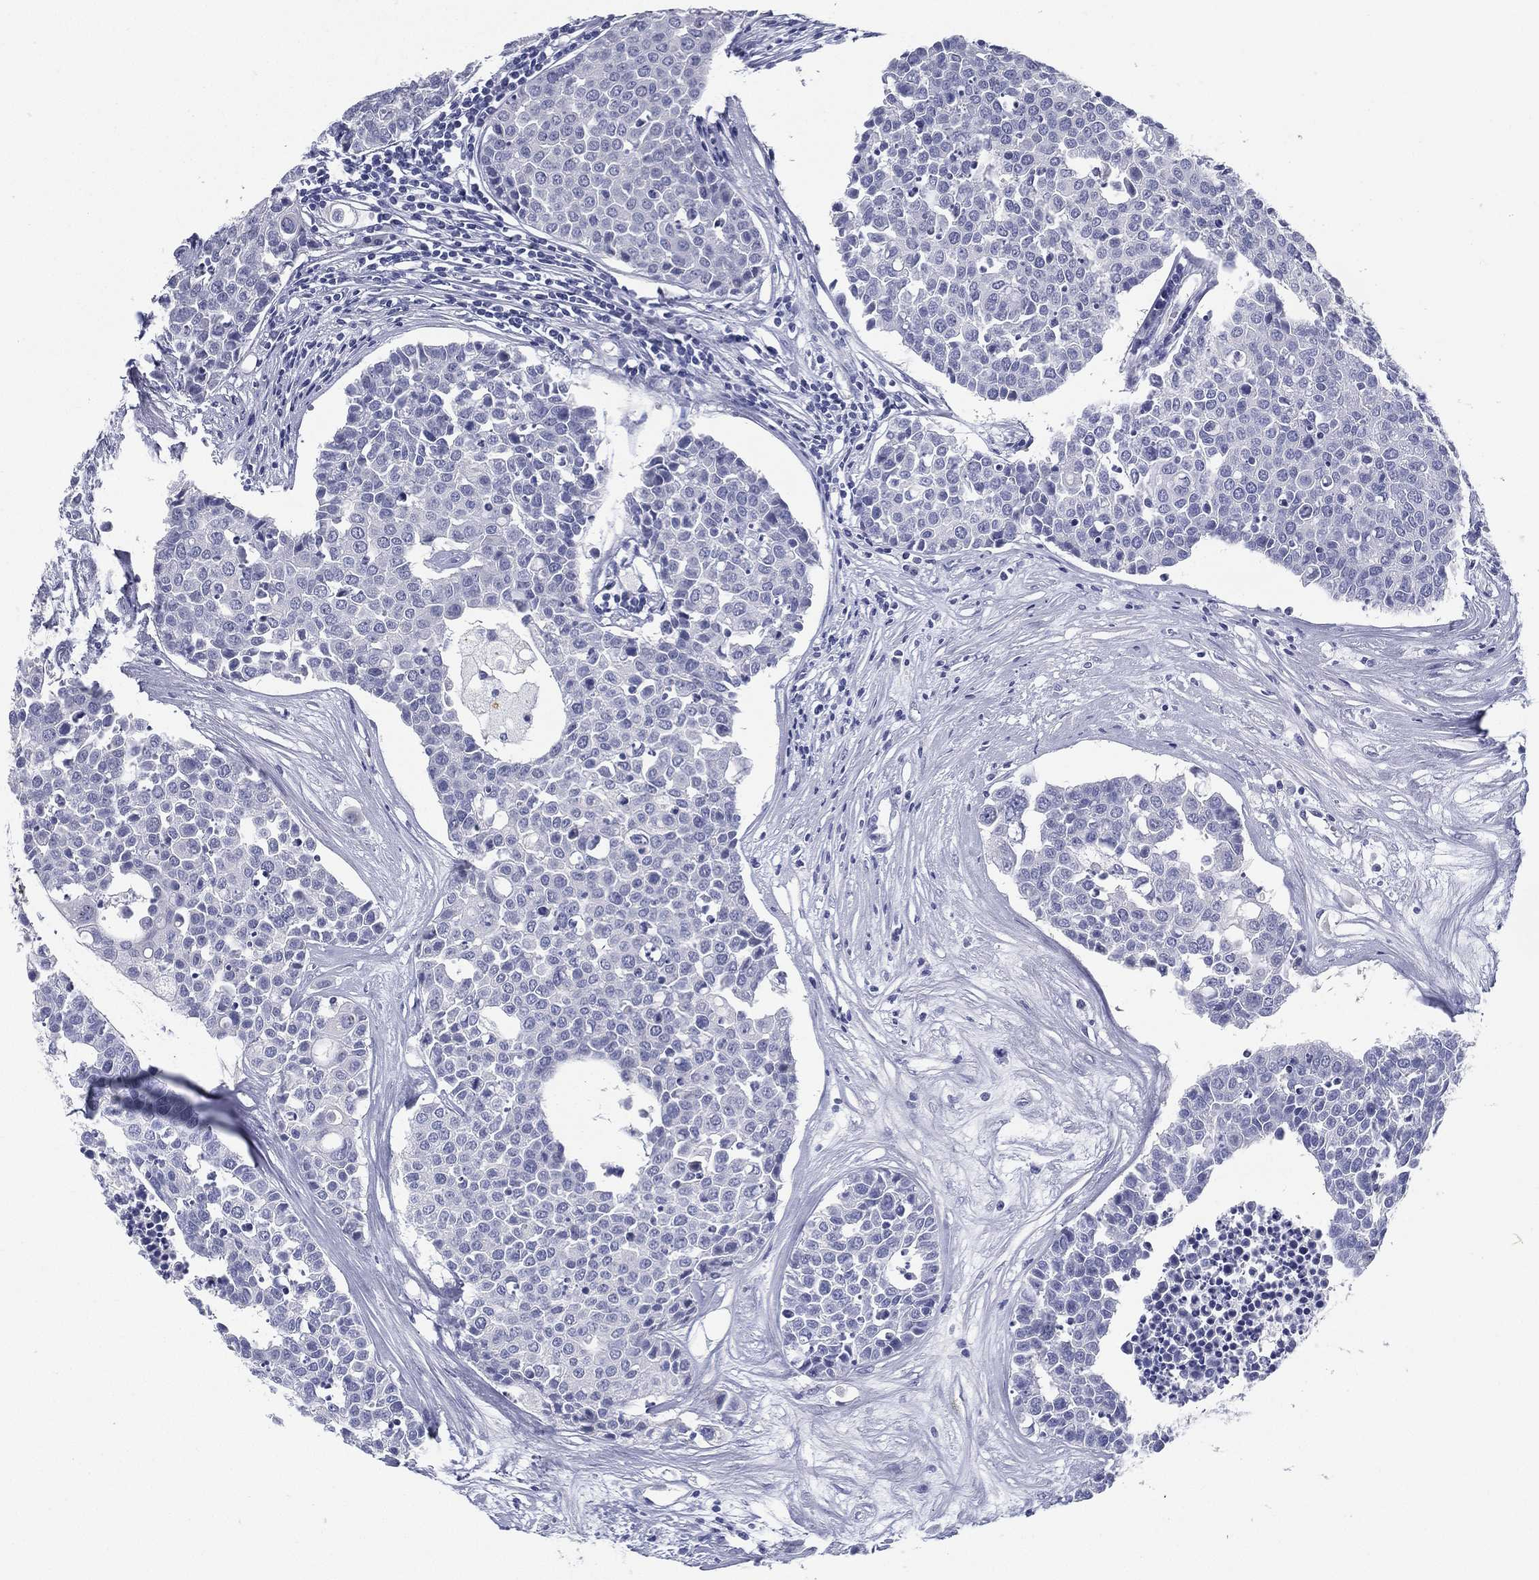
{"staining": {"intensity": "negative", "quantity": "none", "location": "none"}, "tissue": "carcinoid", "cell_type": "Tumor cells", "image_type": "cancer", "snomed": [{"axis": "morphology", "description": "Carcinoid, malignant, NOS"}, {"axis": "topography", "description": "Colon"}], "caption": "Immunohistochemistry micrograph of carcinoid stained for a protein (brown), which demonstrates no positivity in tumor cells.", "gene": "RSPH4A", "patient": {"sex": "male", "age": 81}}